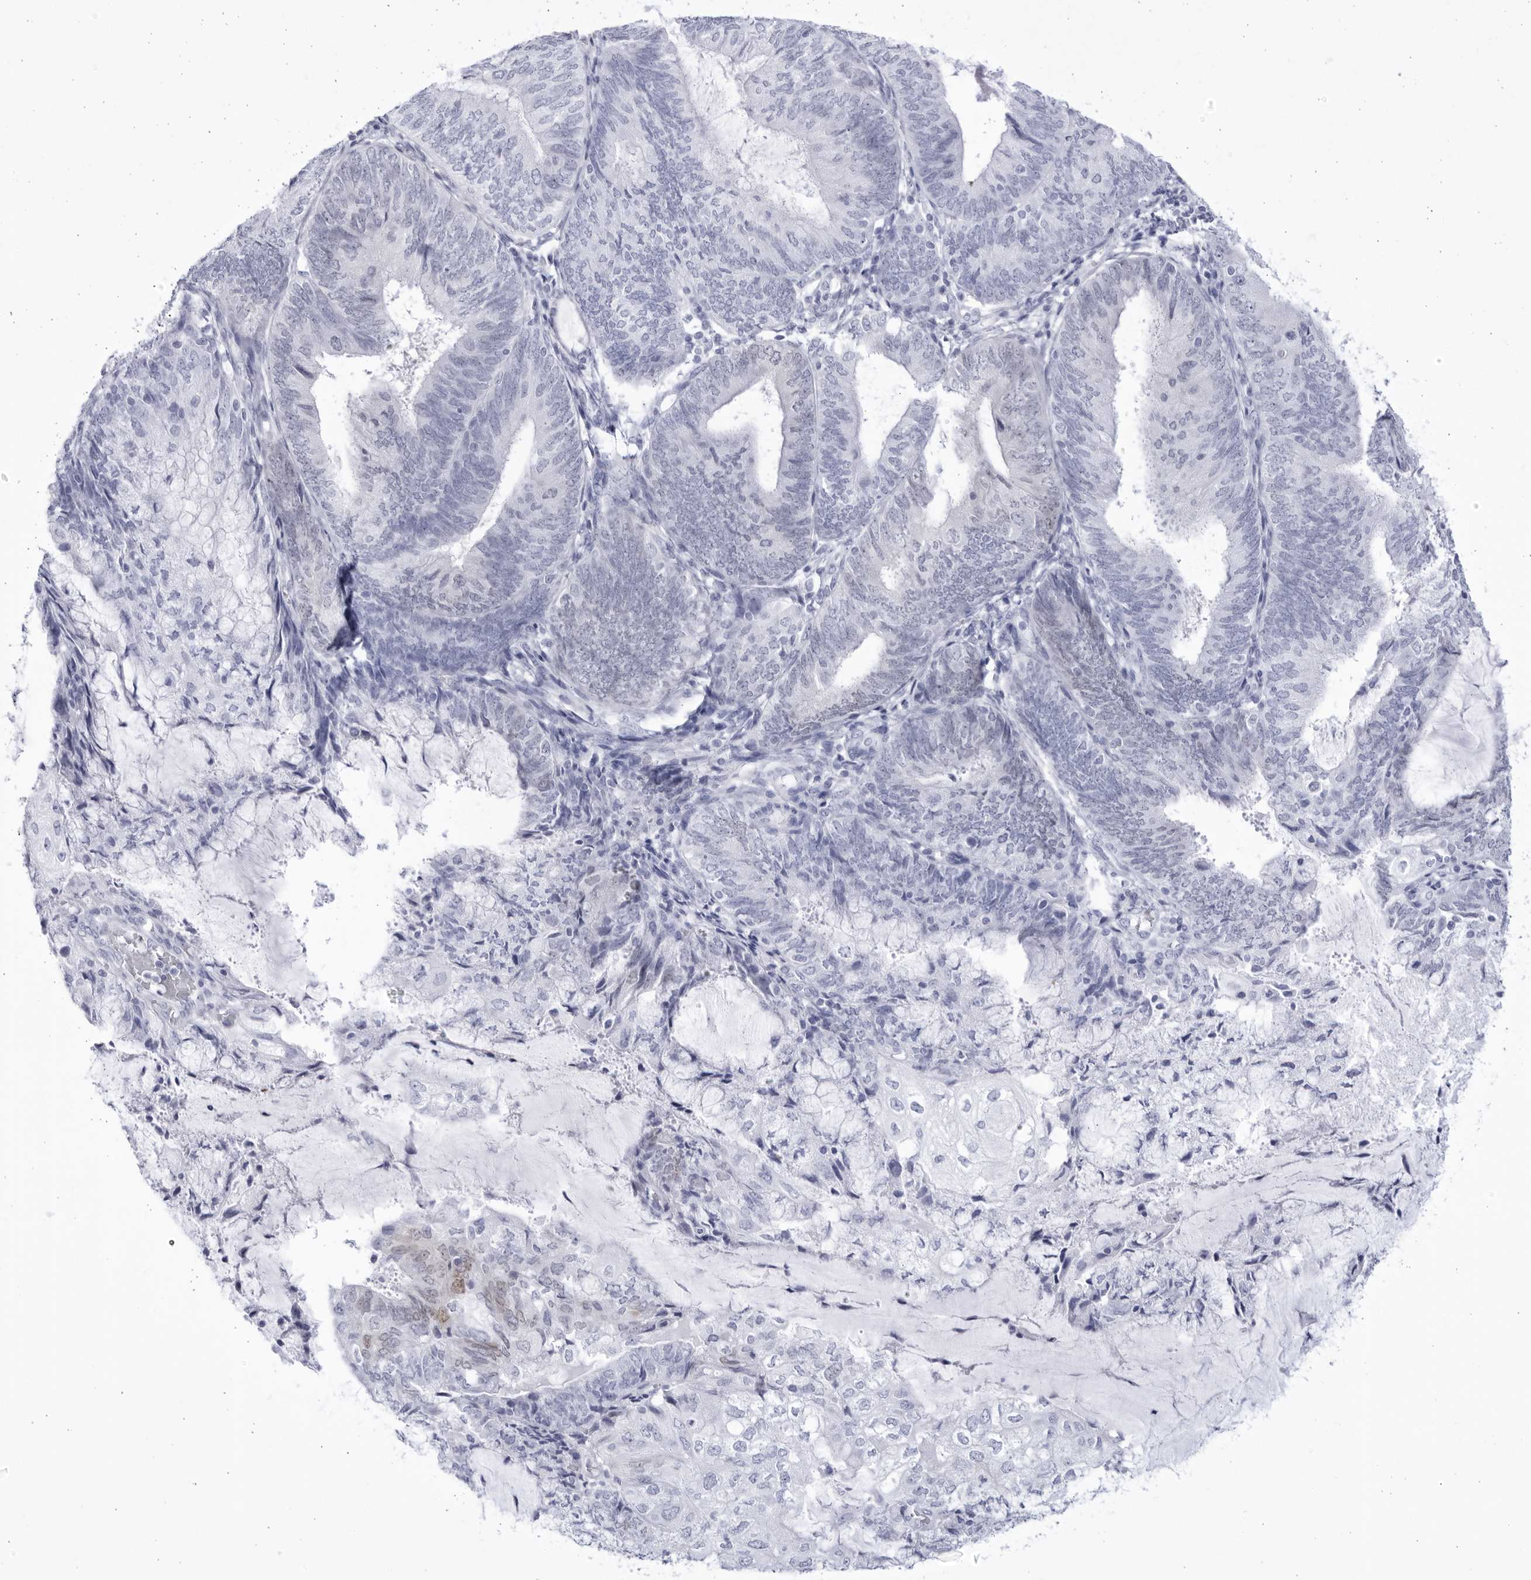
{"staining": {"intensity": "negative", "quantity": "none", "location": "none"}, "tissue": "endometrial cancer", "cell_type": "Tumor cells", "image_type": "cancer", "snomed": [{"axis": "morphology", "description": "Adenocarcinoma, NOS"}, {"axis": "topography", "description": "Endometrium"}], "caption": "This is an immunohistochemistry photomicrograph of adenocarcinoma (endometrial). There is no positivity in tumor cells.", "gene": "CCDC181", "patient": {"sex": "female", "age": 81}}